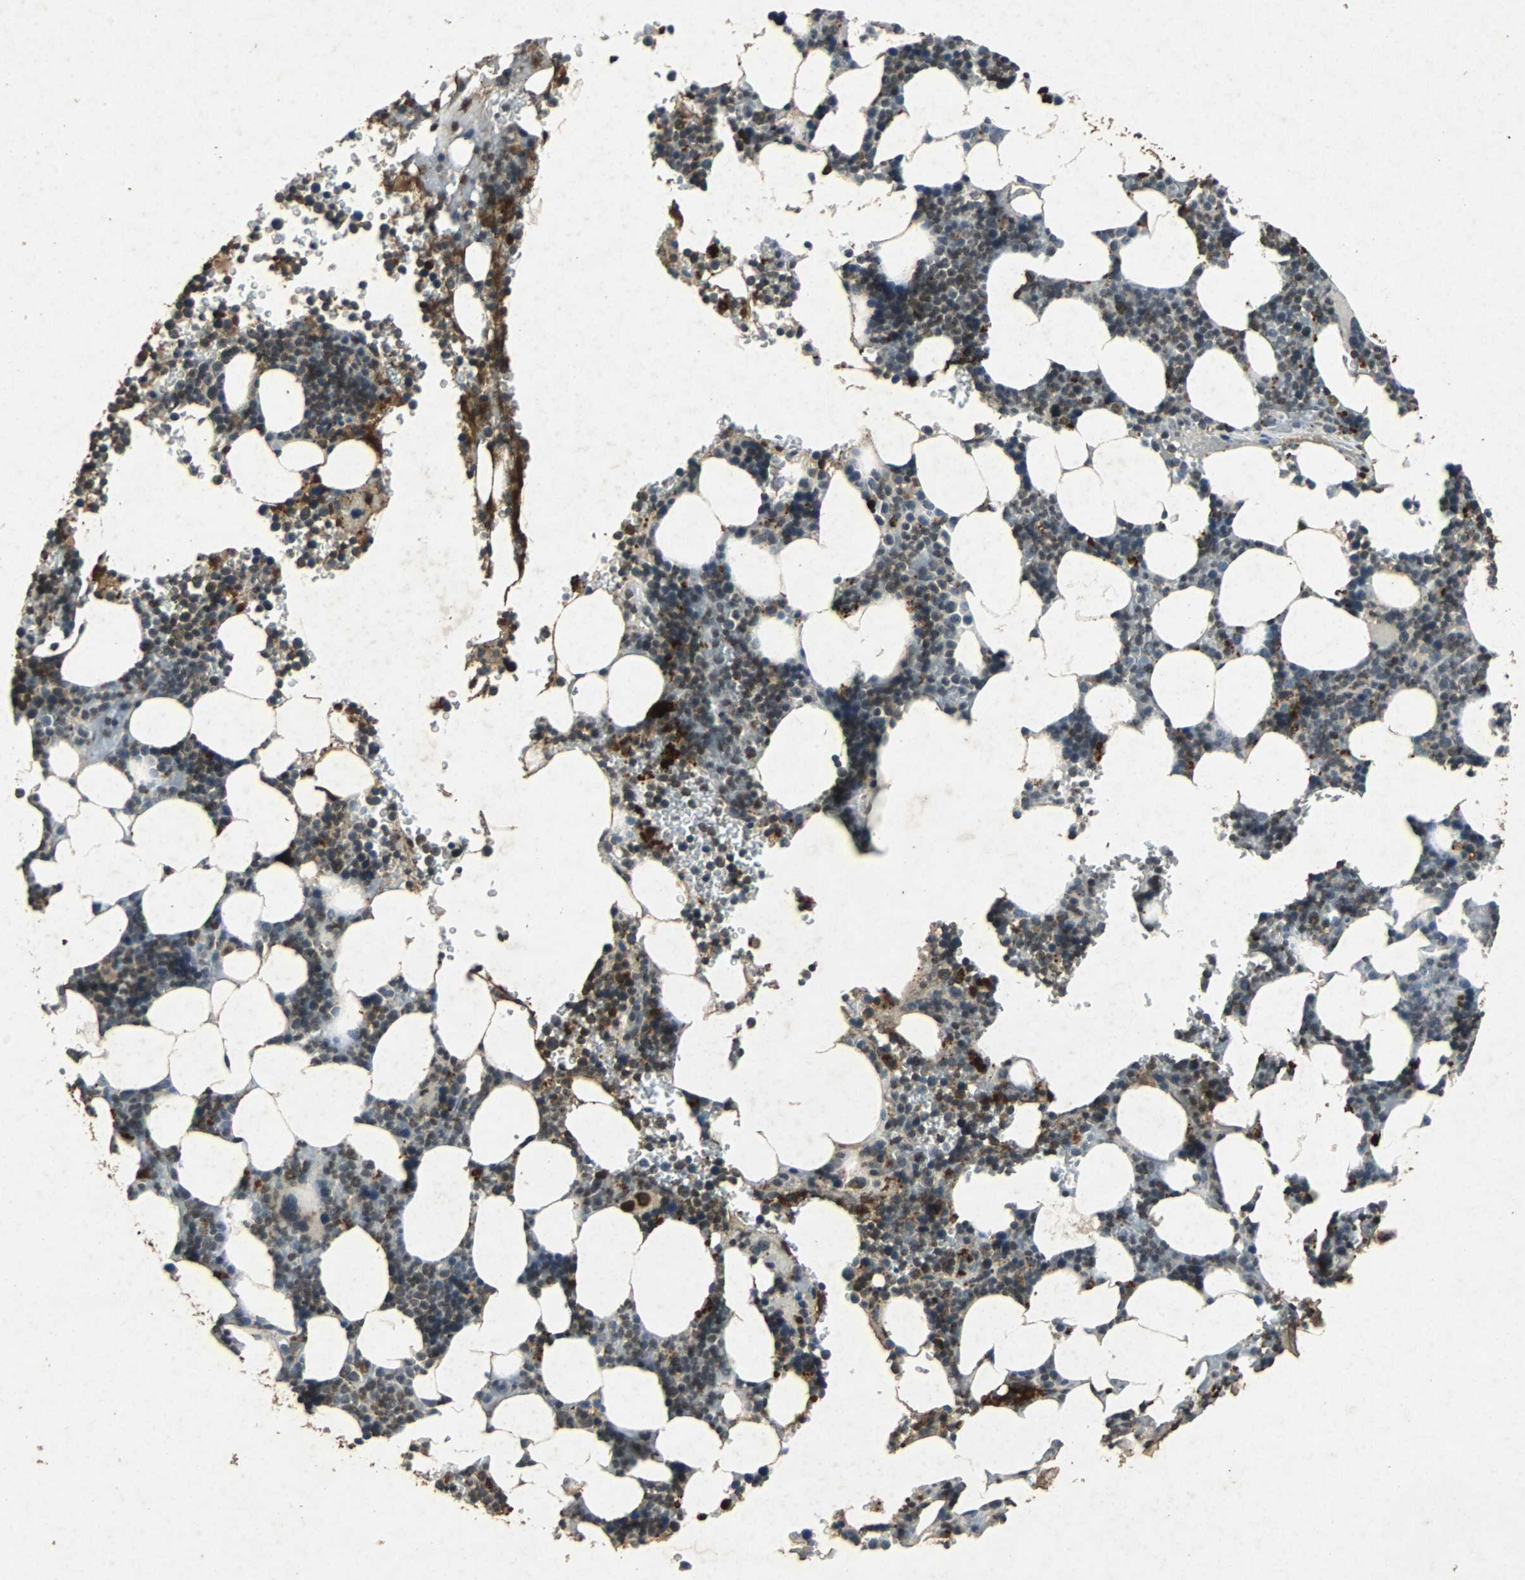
{"staining": {"intensity": "strong", "quantity": ">75%", "location": "cytoplasmic/membranous,nuclear"}, "tissue": "bone marrow", "cell_type": "Hematopoietic cells", "image_type": "normal", "snomed": [{"axis": "morphology", "description": "Normal tissue, NOS"}, {"axis": "topography", "description": "Bone marrow"}], "caption": "A micrograph showing strong cytoplasmic/membranous,nuclear staining in approximately >75% of hematopoietic cells in benign bone marrow, as visualized by brown immunohistochemical staining.", "gene": "NAA10", "patient": {"sex": "female", "age": 73}}